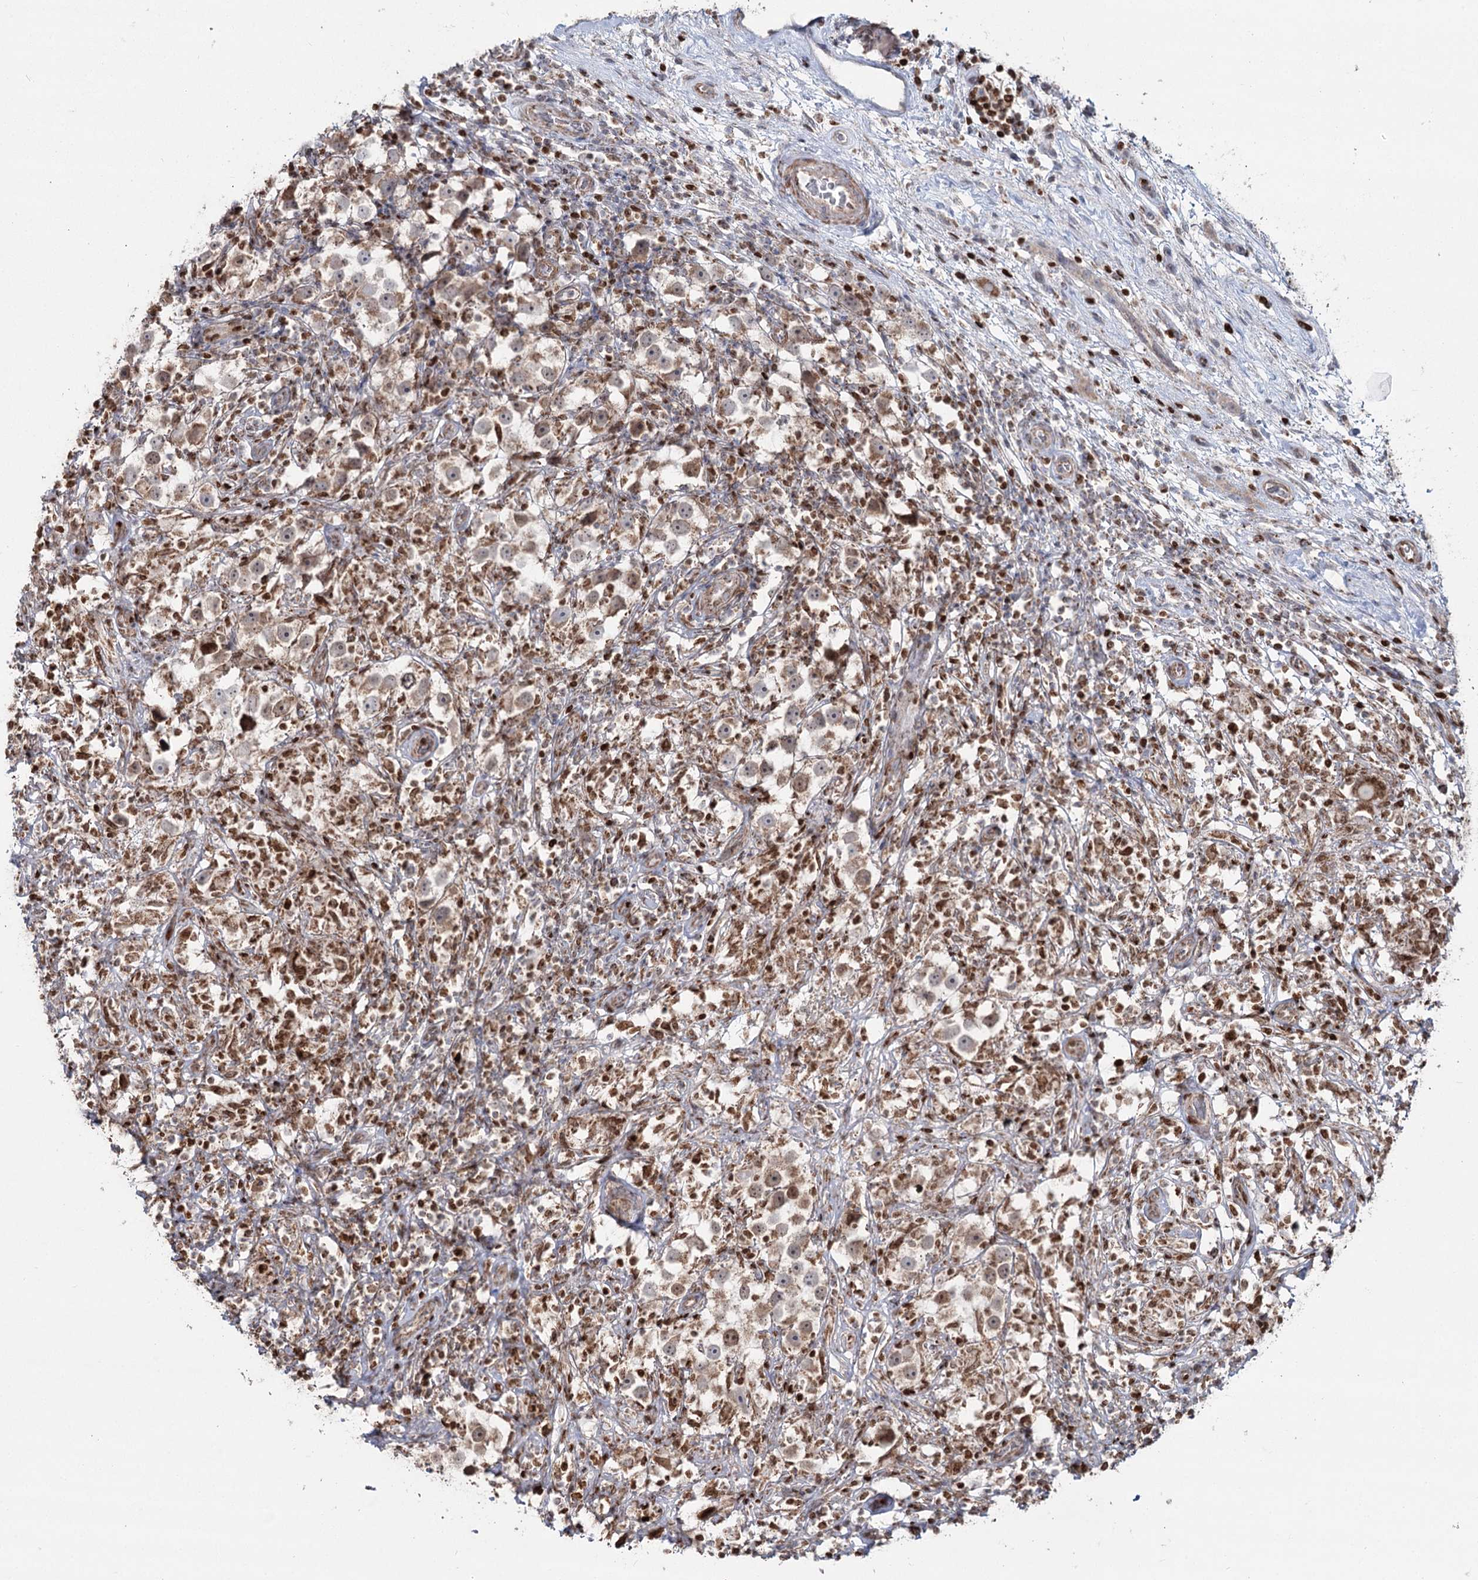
{"staining": {"intensity": "moderate", "quantity": ">75%", "location": "cytoplasmic/membranous,nuclear"}, "tissue": "testis cancer", "cell_type": "Tumor cells", "image_type": "cancer", "snomed": [{"axis": "morphology", "description": "Seminoma, NOS"}, {"axis": "topography", "description": "Testis"}], "caption": "Human testis cancer (seminoma) stained for a protein (brown) exhibits moderate cytoplasmic/membranous and nuclear positive expression in approximately >75% of tumor cells.", "gene": "PDHX", "patient": {"sex": "male", "age": 49}}